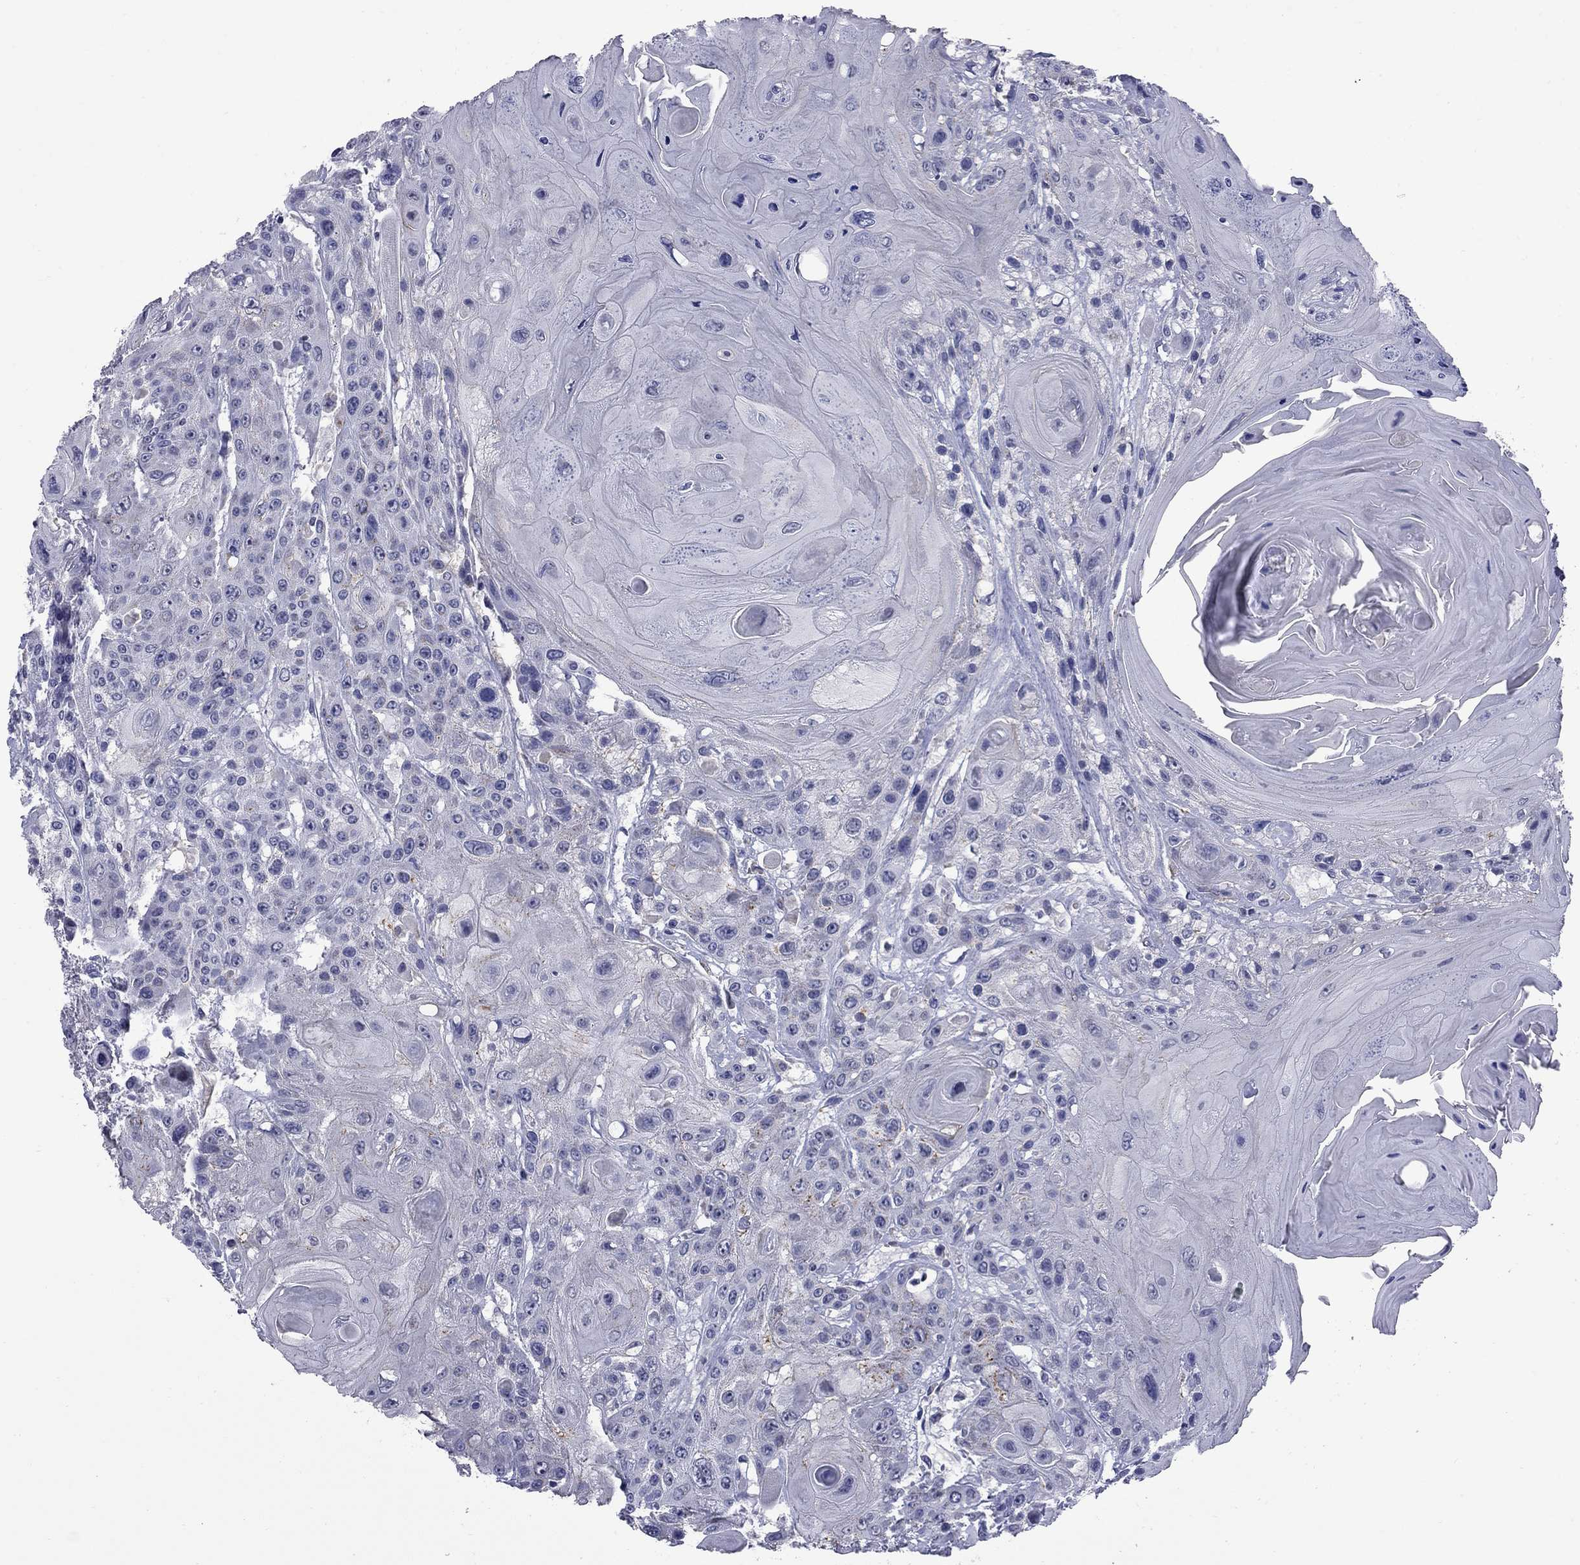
{"staining": {"intensity": "negative", "quantity": "none", "location": "none"}, "tissue": "head and neck cancer", "cell_type": "Tumor cells", "image_type": "cancer", "snomed": [{"axis": "morphology", "description": "Squamous cell carcinoma, NOS"}, {"axis": "topography", "description": "Head-Neck"}], "caption": "Human head and neck cancer stained for a protein using immunohistochemistry (IHC) displays no expression in tumor cells.", "gene": "HTR4", "patient": {"sex": "female", "age": 59}}